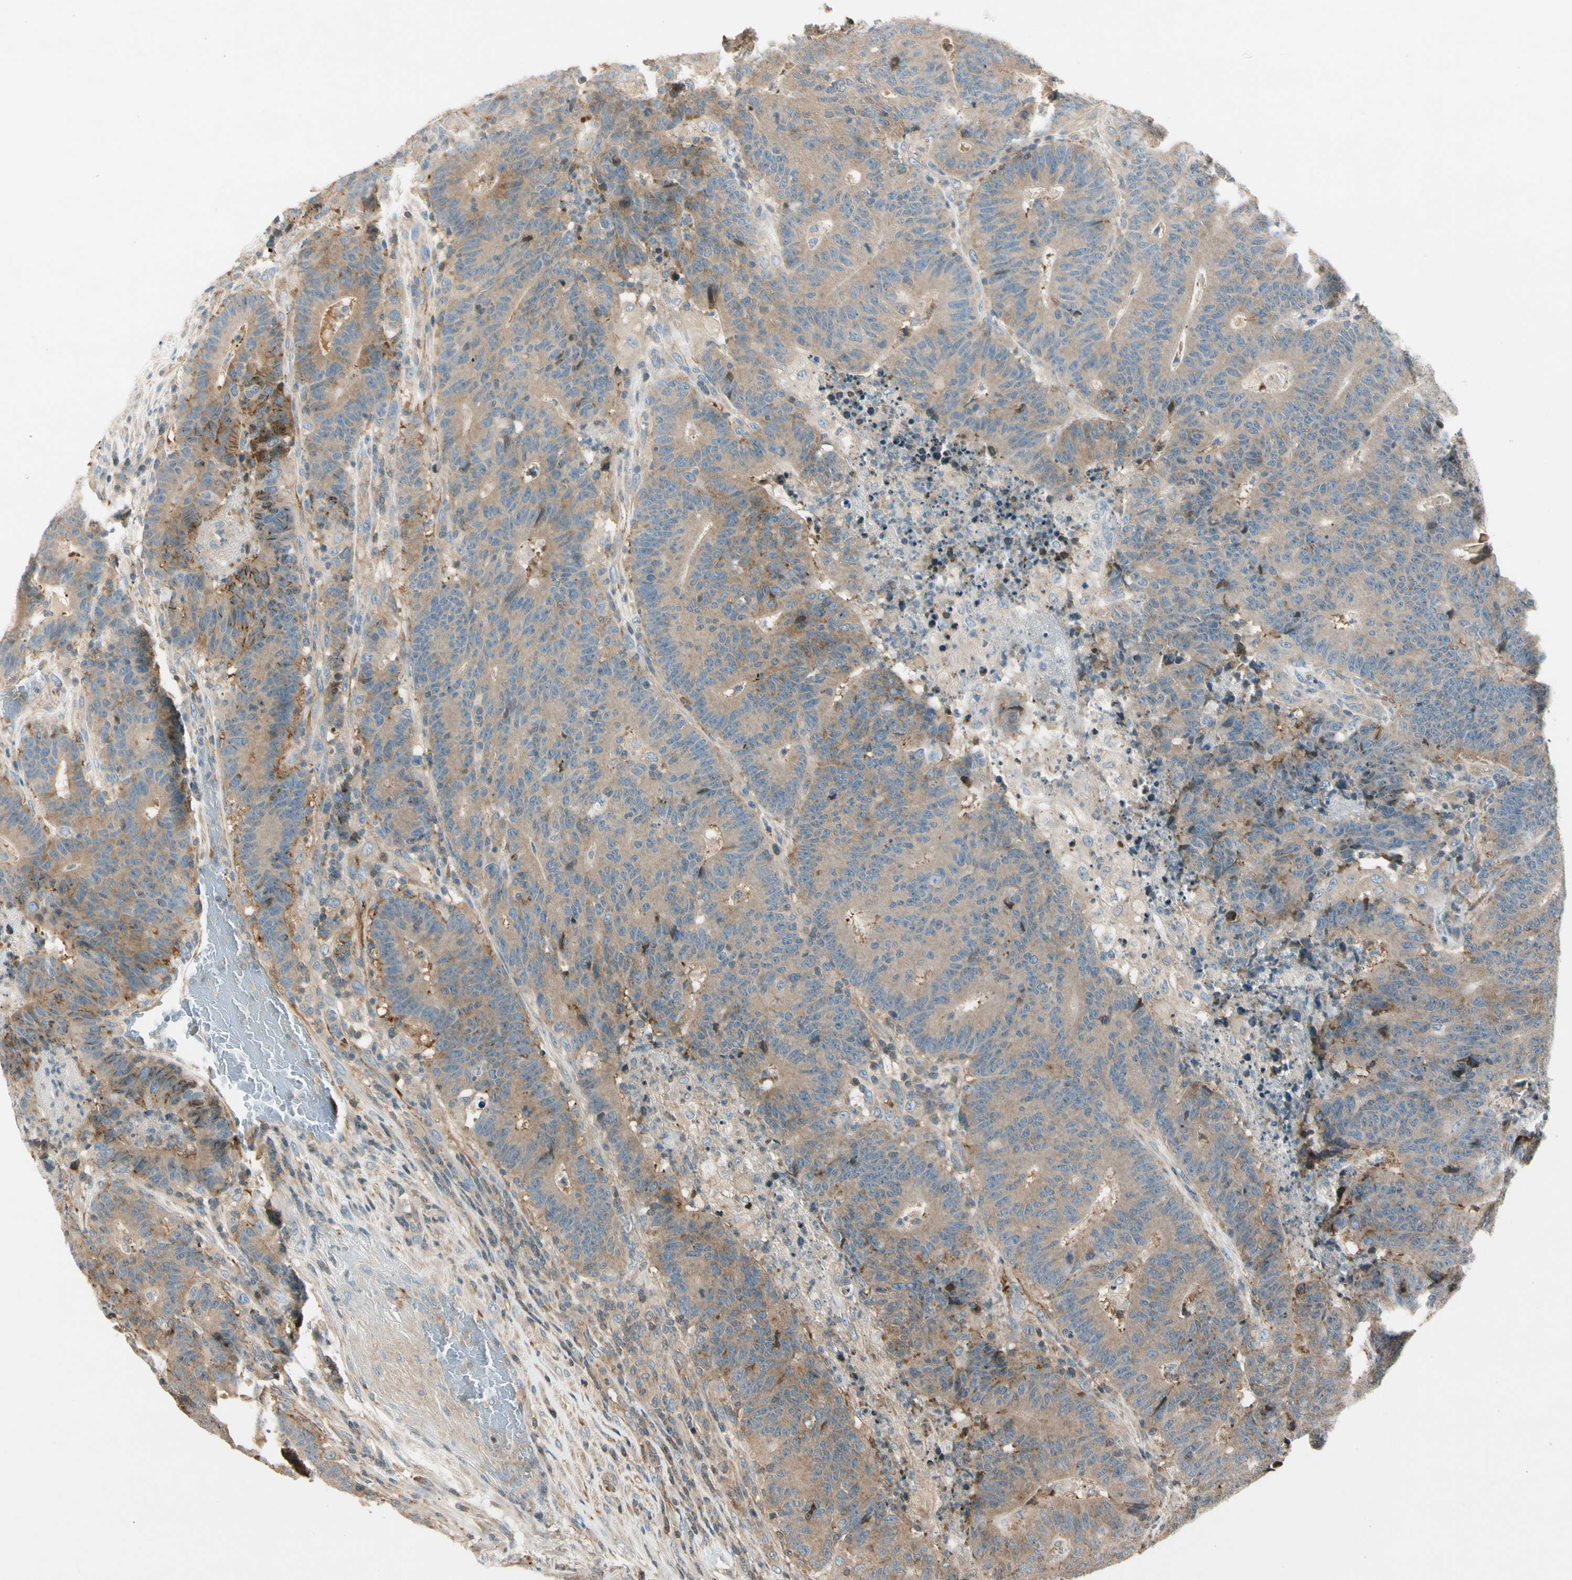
{"staining": {"intensity": "weak", "quantity": ">75%", "location": "cytoplasmic/membranous"}, "tissue": "colorectal cancer", "cell_type": "Tumor cells", "image_type": "cancer", "snomed": [{"axis": "morphology", "description": "Normal tissue, NOS"}, {"axis": "morphology", "description": "Adenocarcinoma, NOS"}, {"axis": "topography", "description": "Colon"}], "caption": "Colorectal cancer stained for a protein (brown) demonstrates weak cytoplasmic/membranous positive positivity in about >75% of tumor cells.", "gene": "CDH6", "patient": {"sex": "female", "age": 75}}